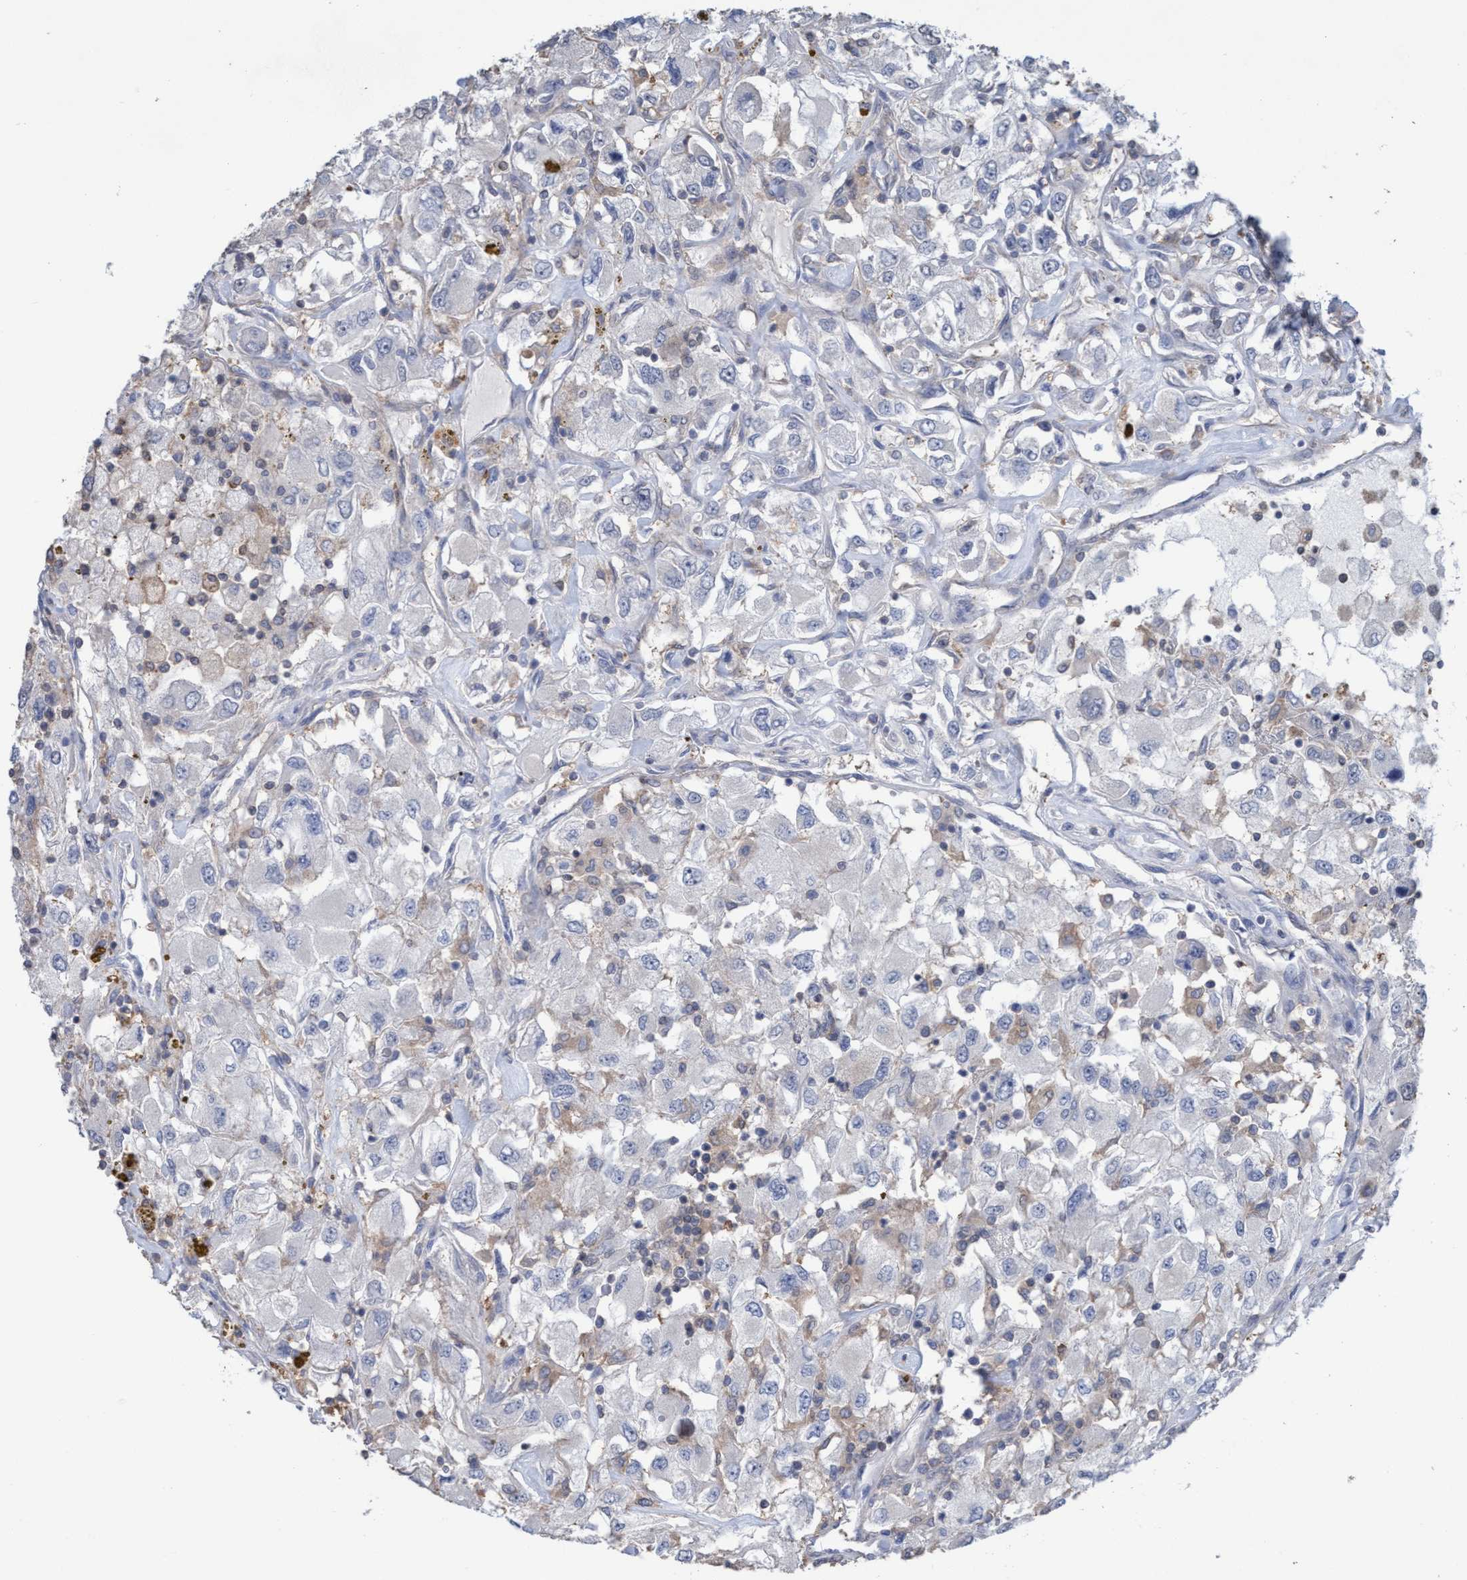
{"staining": {"intensity": "negative", "quantity": "none", "location": "none"}, "tissue": "renal cancer", "cell_type": "Tumor cells", "image_type": "cancer", "snomed": [{"axis": "morphology", "description": "Adenocarcinoma, NOS"}, {"axis": "topography", "description": "Kidney"}], "caption": "Protein analysis of renal cancer (adenocarcinoma) shows no significant positivity in tumor cells. Nuclei are stained in blue.", "gene": "GLOD4", "patient": {"sex": "female", "age": 52}}